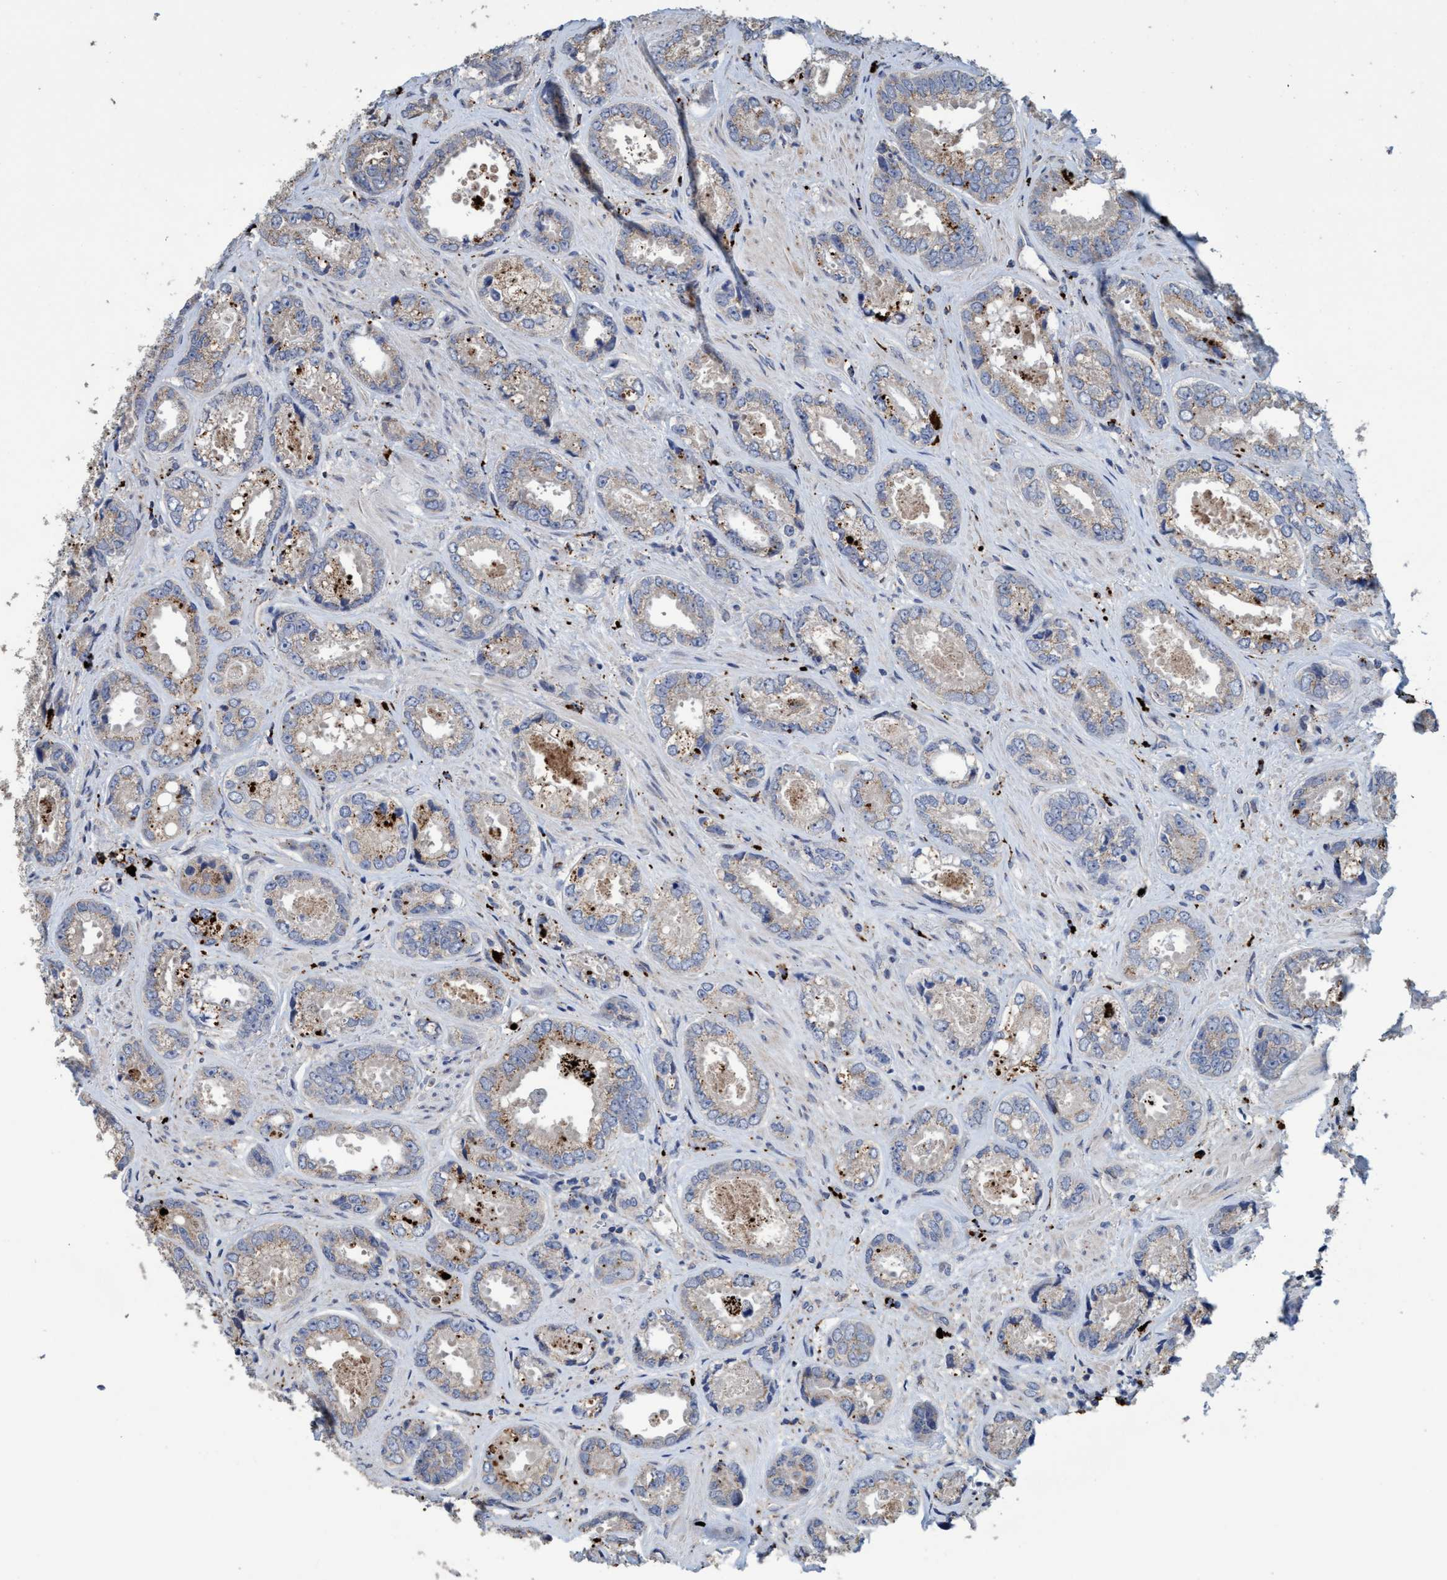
{"staining": {"intensity": "moderate", "quantity": "<25%", "location": "cytoplasmic/membranous"}, "tissue": "prostate cancer", "cell_type": "Tumor cells", "image_type": "cancer", "snomed": [{"axis": "morphology", "description": "Adenocarcinoma, High grade"}, {"axis": "topography", "description": "Prostate"}], "caption": "Protein staining reveals moderate cytoplasmic/membranous staining in approximately <25% of tumor cells in adenocarcinoma (high-grade) (prostate). The staining is performed using DAB brown chromogen to label protein expression. The nuclei are counter-stained blue using hematoxylin.", "gene": "BBS9", "patient": {"sex": "male", "age": 61}}